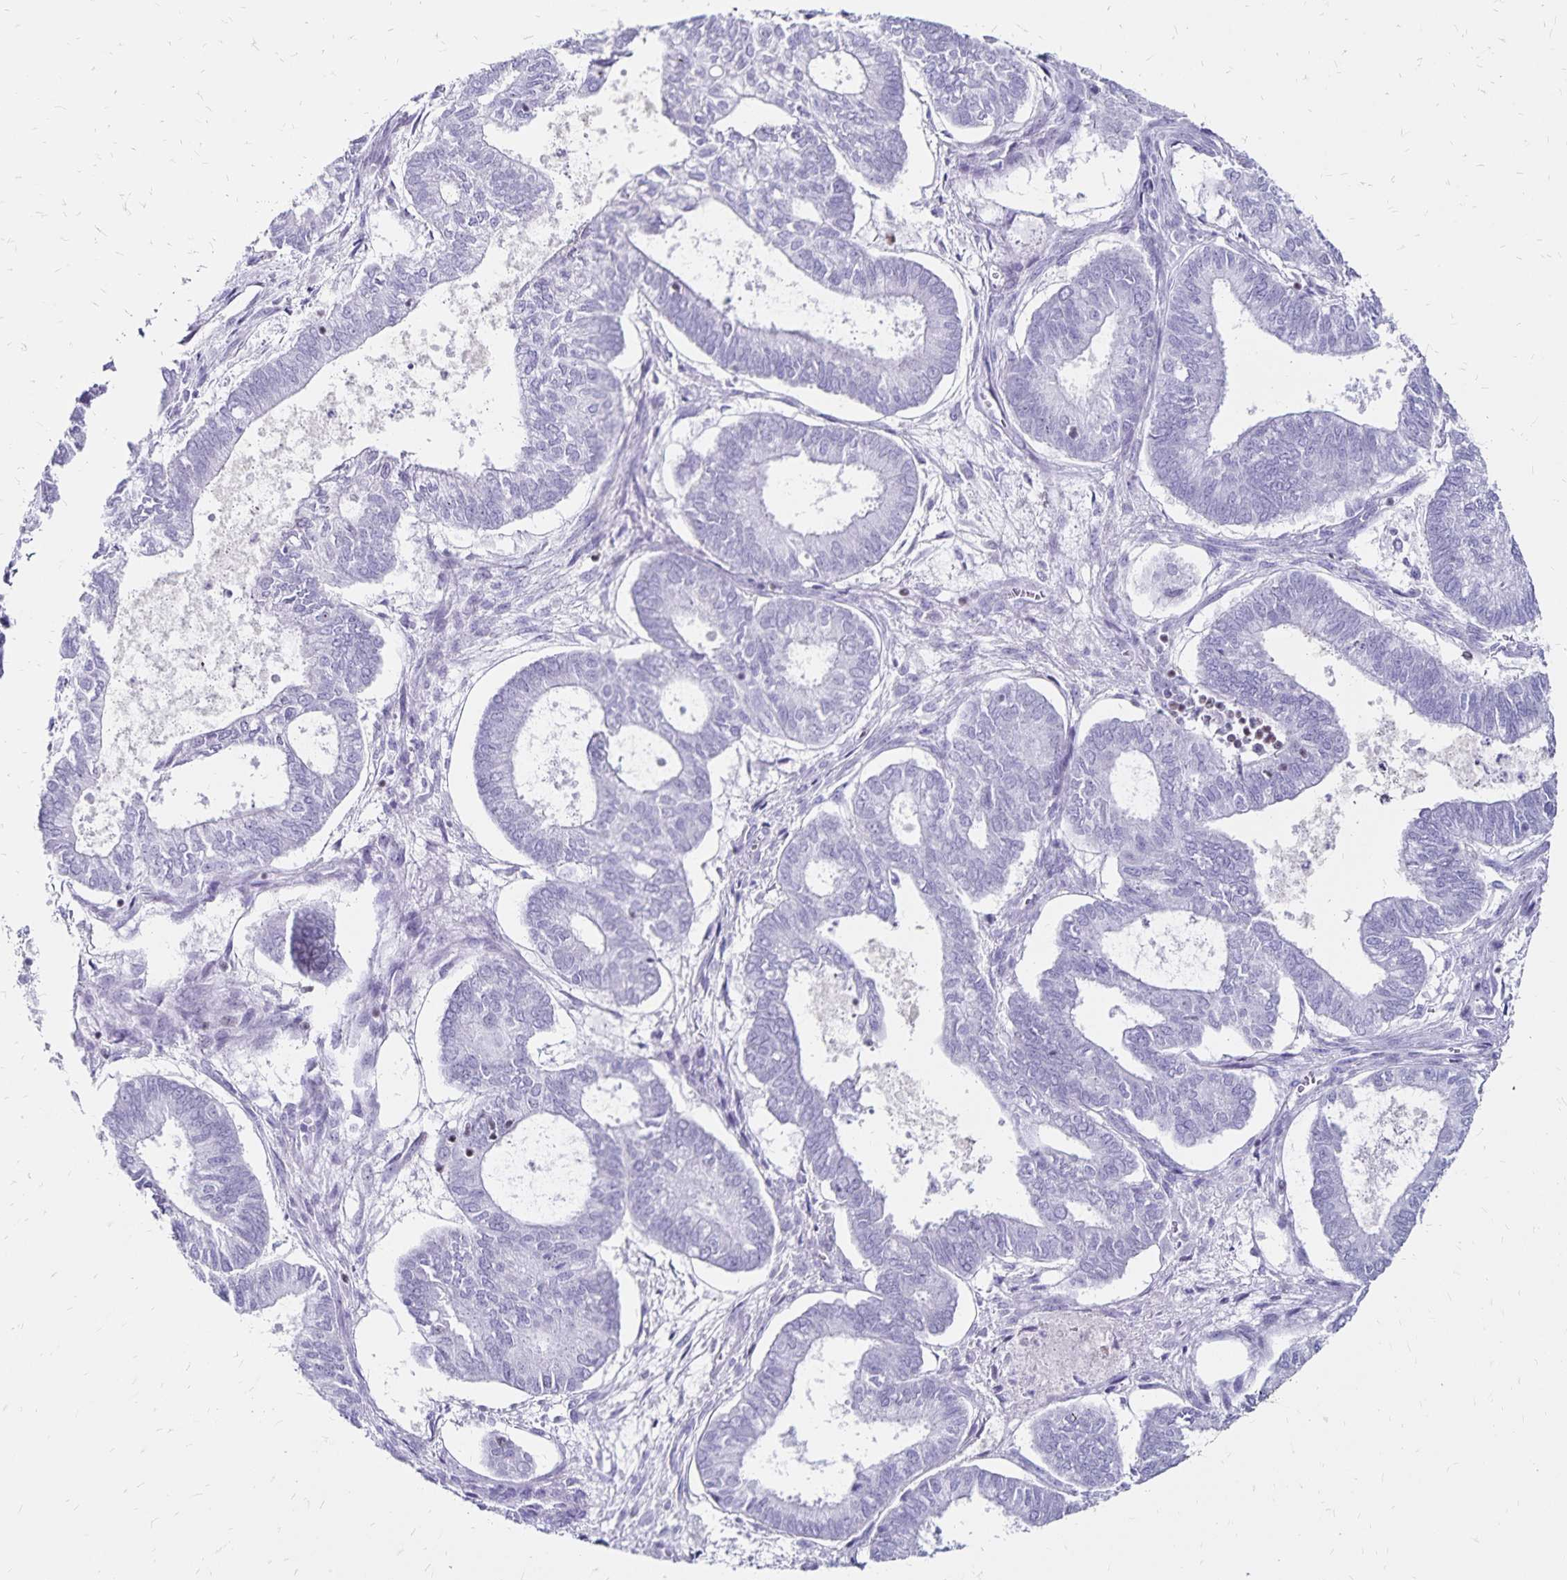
{"staining": {"intensity": "negative", "quantity": "none", "location": "none"}, "tissue": "ovarian cancer", "cell_type": "Tumor cells", "image_type": "cancer", "snomed": [{"axis": "morphology", "description": "Carcinoma, endometroid"}, {"axis": "topography", "description": "Ovary"}], "caption": "Tumor cells are negative for protein expression in human ovarian endometroid carcinoma.", "gene": "IKZF1", "patient": {"sex": "female", "age": 64}}